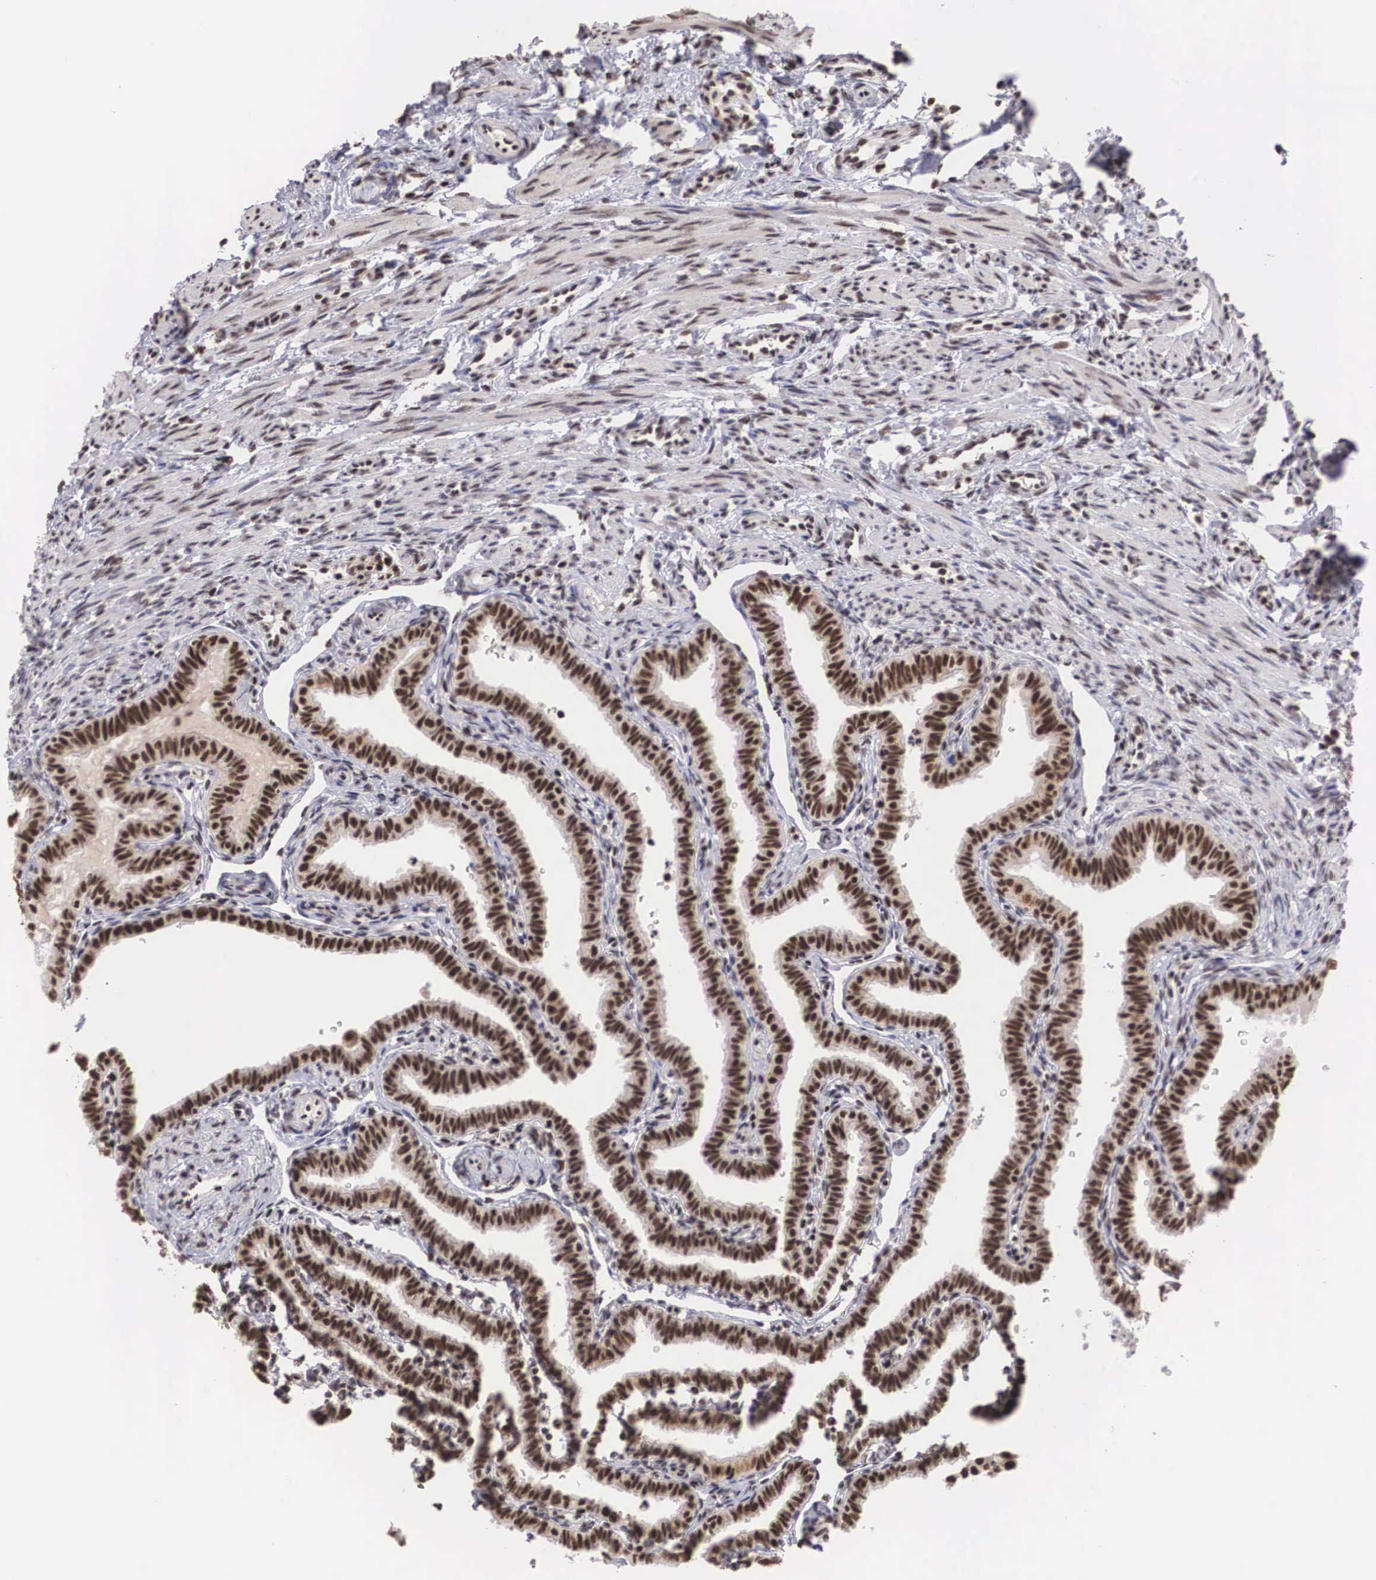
{"staining": {"intensity": "strong", "quantity": ">75%", "location": "nuclear"}, "tissue": "fallopian tube", "cell_type": "Glandular cells", "image_type": "normal", "snomed": [{"axis": "morphology", "description": "Normal tissue, NOS"}, {"axis": "topography", "description": "Fallopian tube"}], "caption": "A brown stain highlights strong nuclear positivity of a protein in glandular cells of unremarkable human fallopian tube.", "gene": "HTATSF1", "patient": {"sex": "female", "age": 32}}